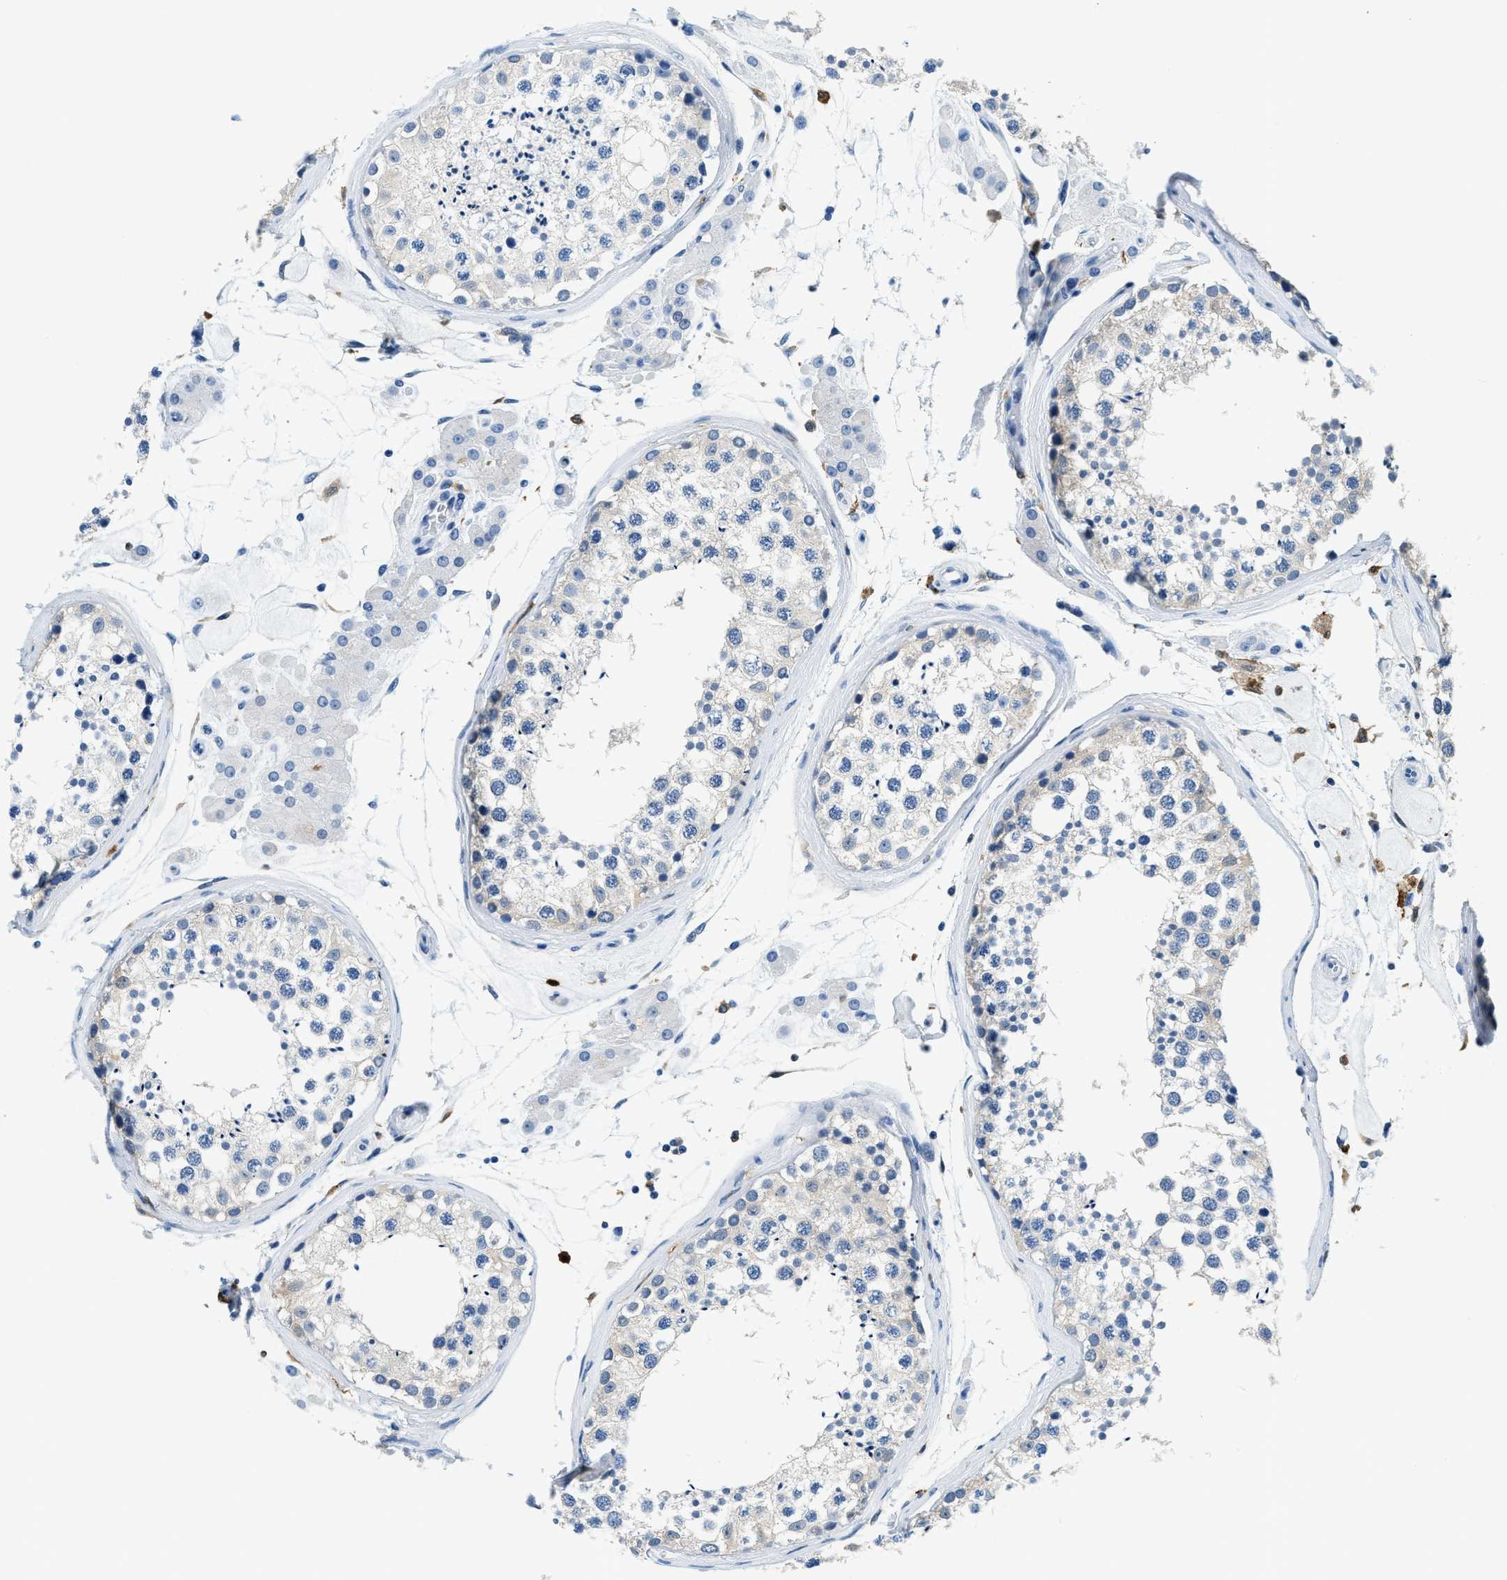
{"staining": {"intensity": "negative", "quantity": "none", "location": "none"}, "tissue": "testis", "cell_type": "Cells in seminiferous ducts", "image_type": "normal", "snomed": [{"axis": "morphology", "description": "Normal tissue, NOS"}, {"axis": "topography", "description": "Testis"}], "caption": "Immunohistochemistry micrograph of unremarkable testis: testis stained with DAB (3,3'-diaminobenzidine) shows no significant protein expression in cells in seminiferous ducts.", "gene": "CAPG", "patient": {"sex": "male", "age": 46}}